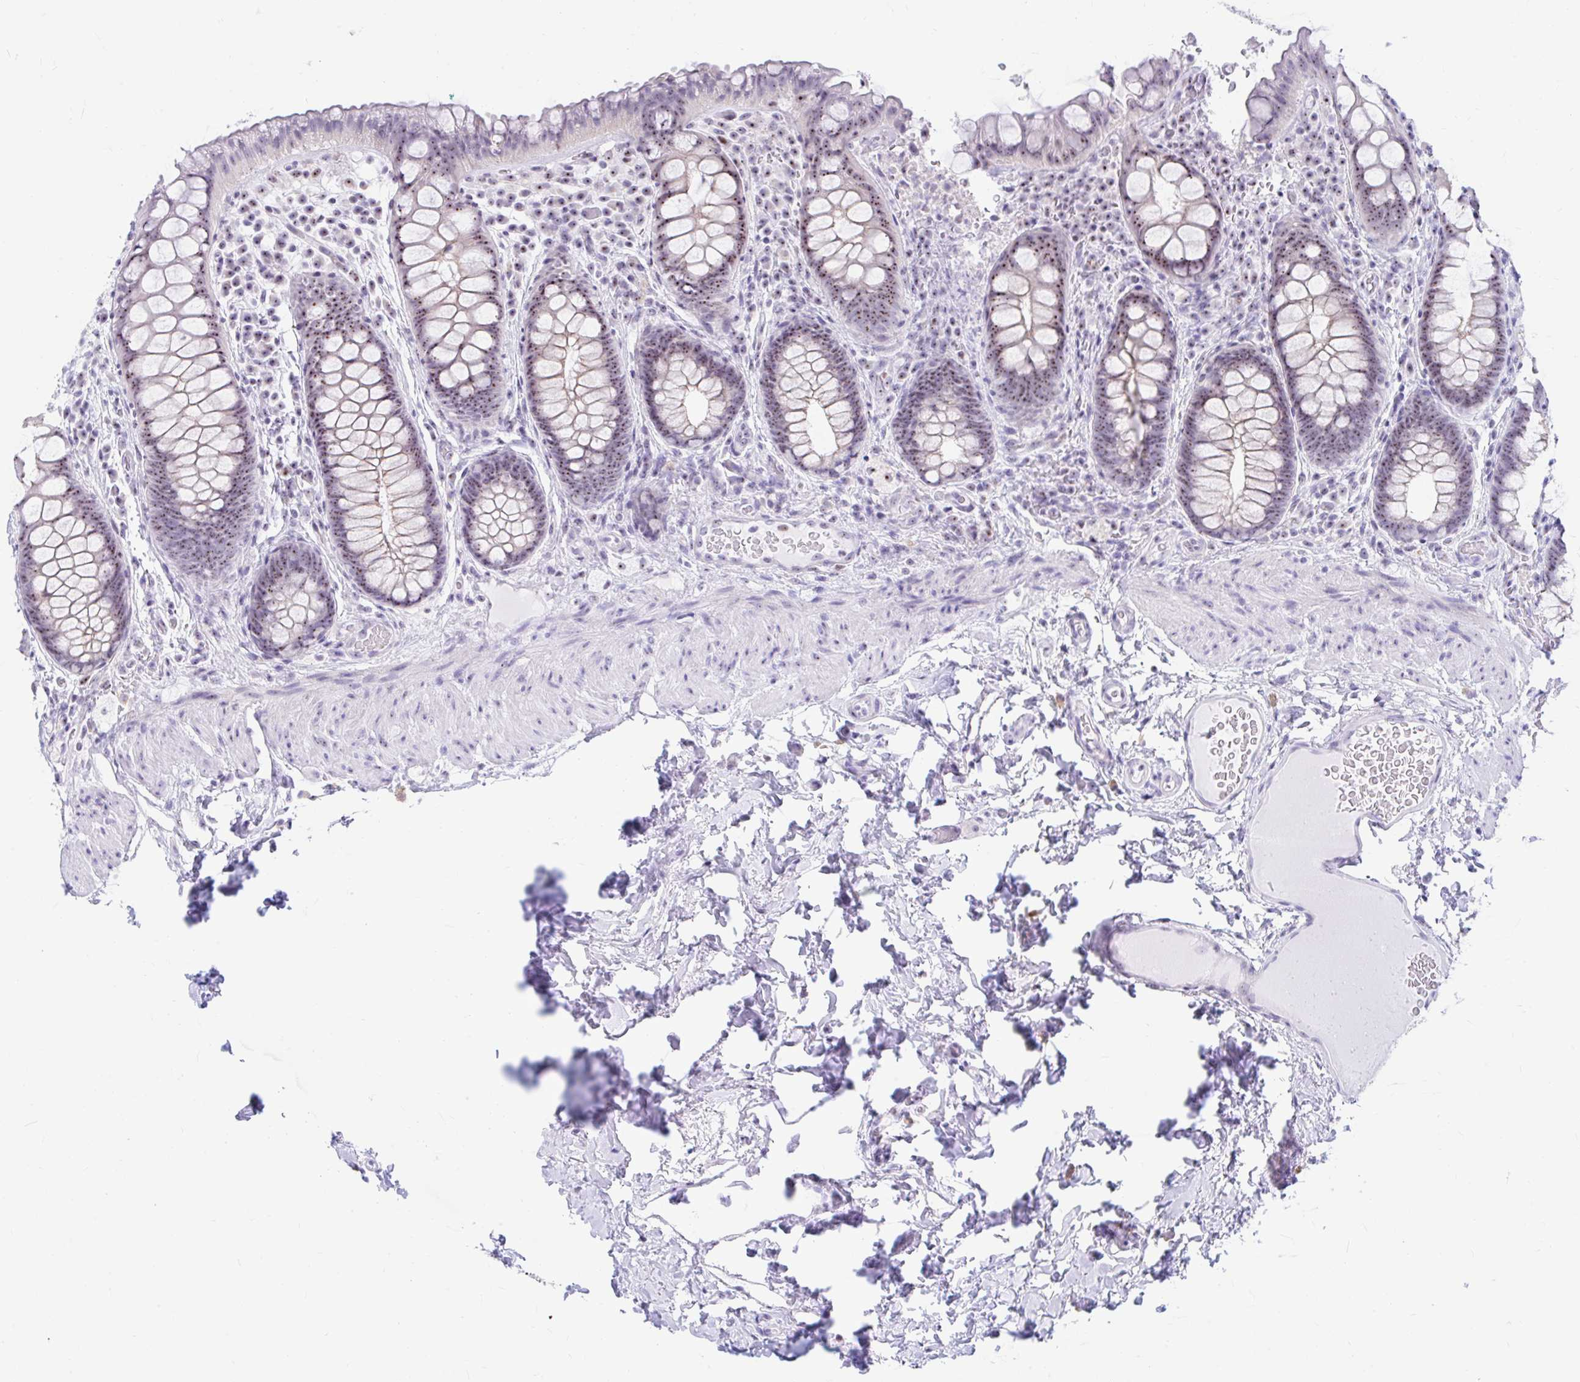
{"staining": {"intensity": "strong", "quantity": "25%-75%", "location": "nuclear"}, "tissue": "rectum", "cell_type": "Glandular cells", "image_type": "normal", "snomed": [{"axis": "morphology", "description": "Normal tissue, NOS"}, {"axis": "topography", "description": "Rectum"}], "caption": "Rectum was stained to show a protein in brown. There is high levels of strong nuclear expression in approximately 25%-75% of glandular cells. (Stains: DAB in brown, nuclei in blue, Microscopy: brightfield microscopy at high magnification).", "gene": "FTSJ3", "patient": {"sex": "female", "age": 69}}